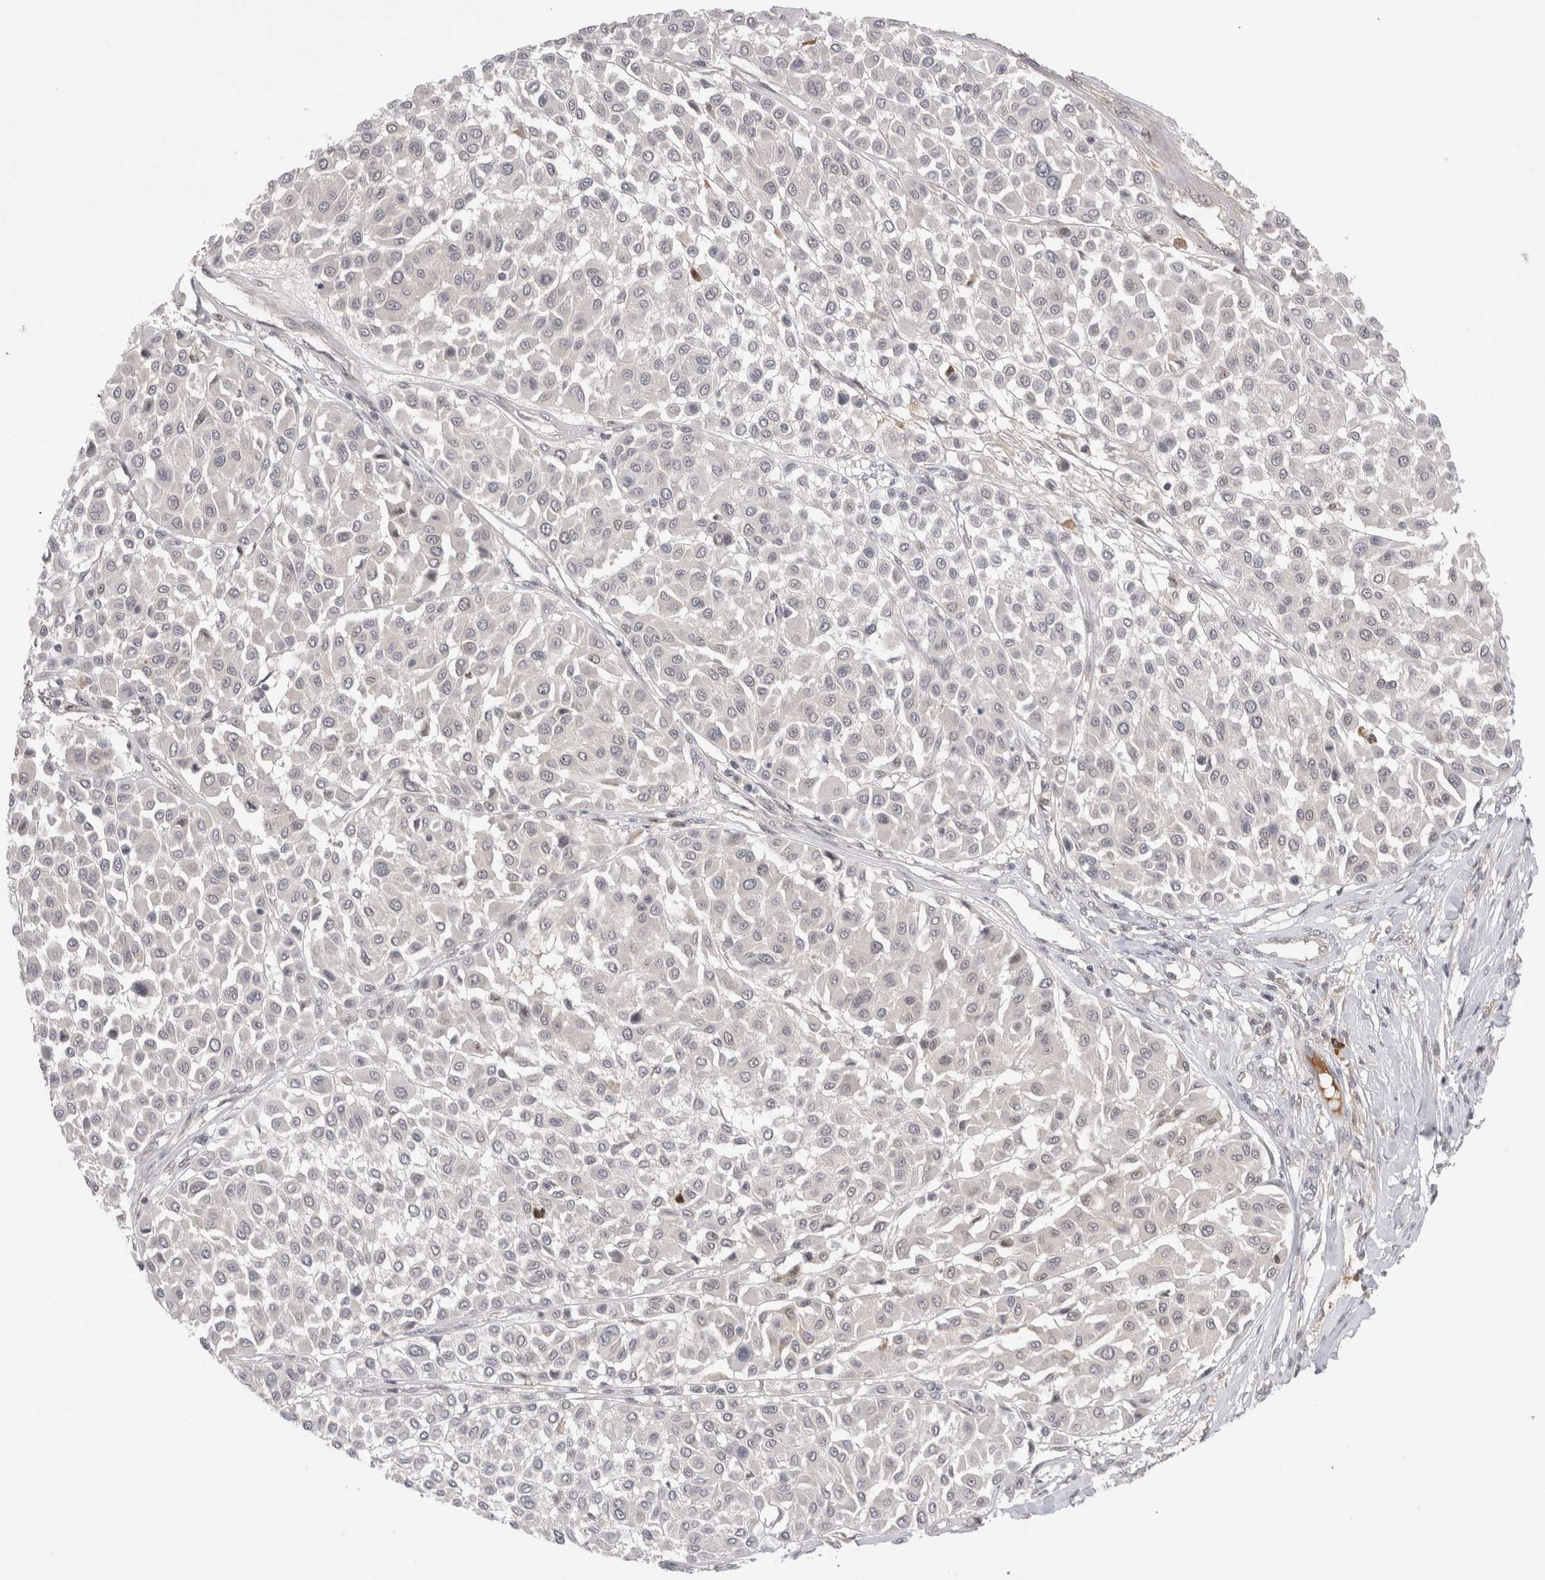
{"staining": {"intensity": "negative", "quantity": "none", "location": "none"}, "tissue": "melanoma", "cell_type": "Tumor cells", "image_type": "cancer", "snomed": [{"axis": "morphology", "description": "Malignant melanoma, Metastatic site"}, {"axis": "topography", "description": "Soft tissue"}], "caption": "IHC histopathology image of human melanoma stained for a protein (brown), which exhibits no expression in tumor cells.", "gene": "ZNF24", "patient": {"sex": "male", "age": 41}}